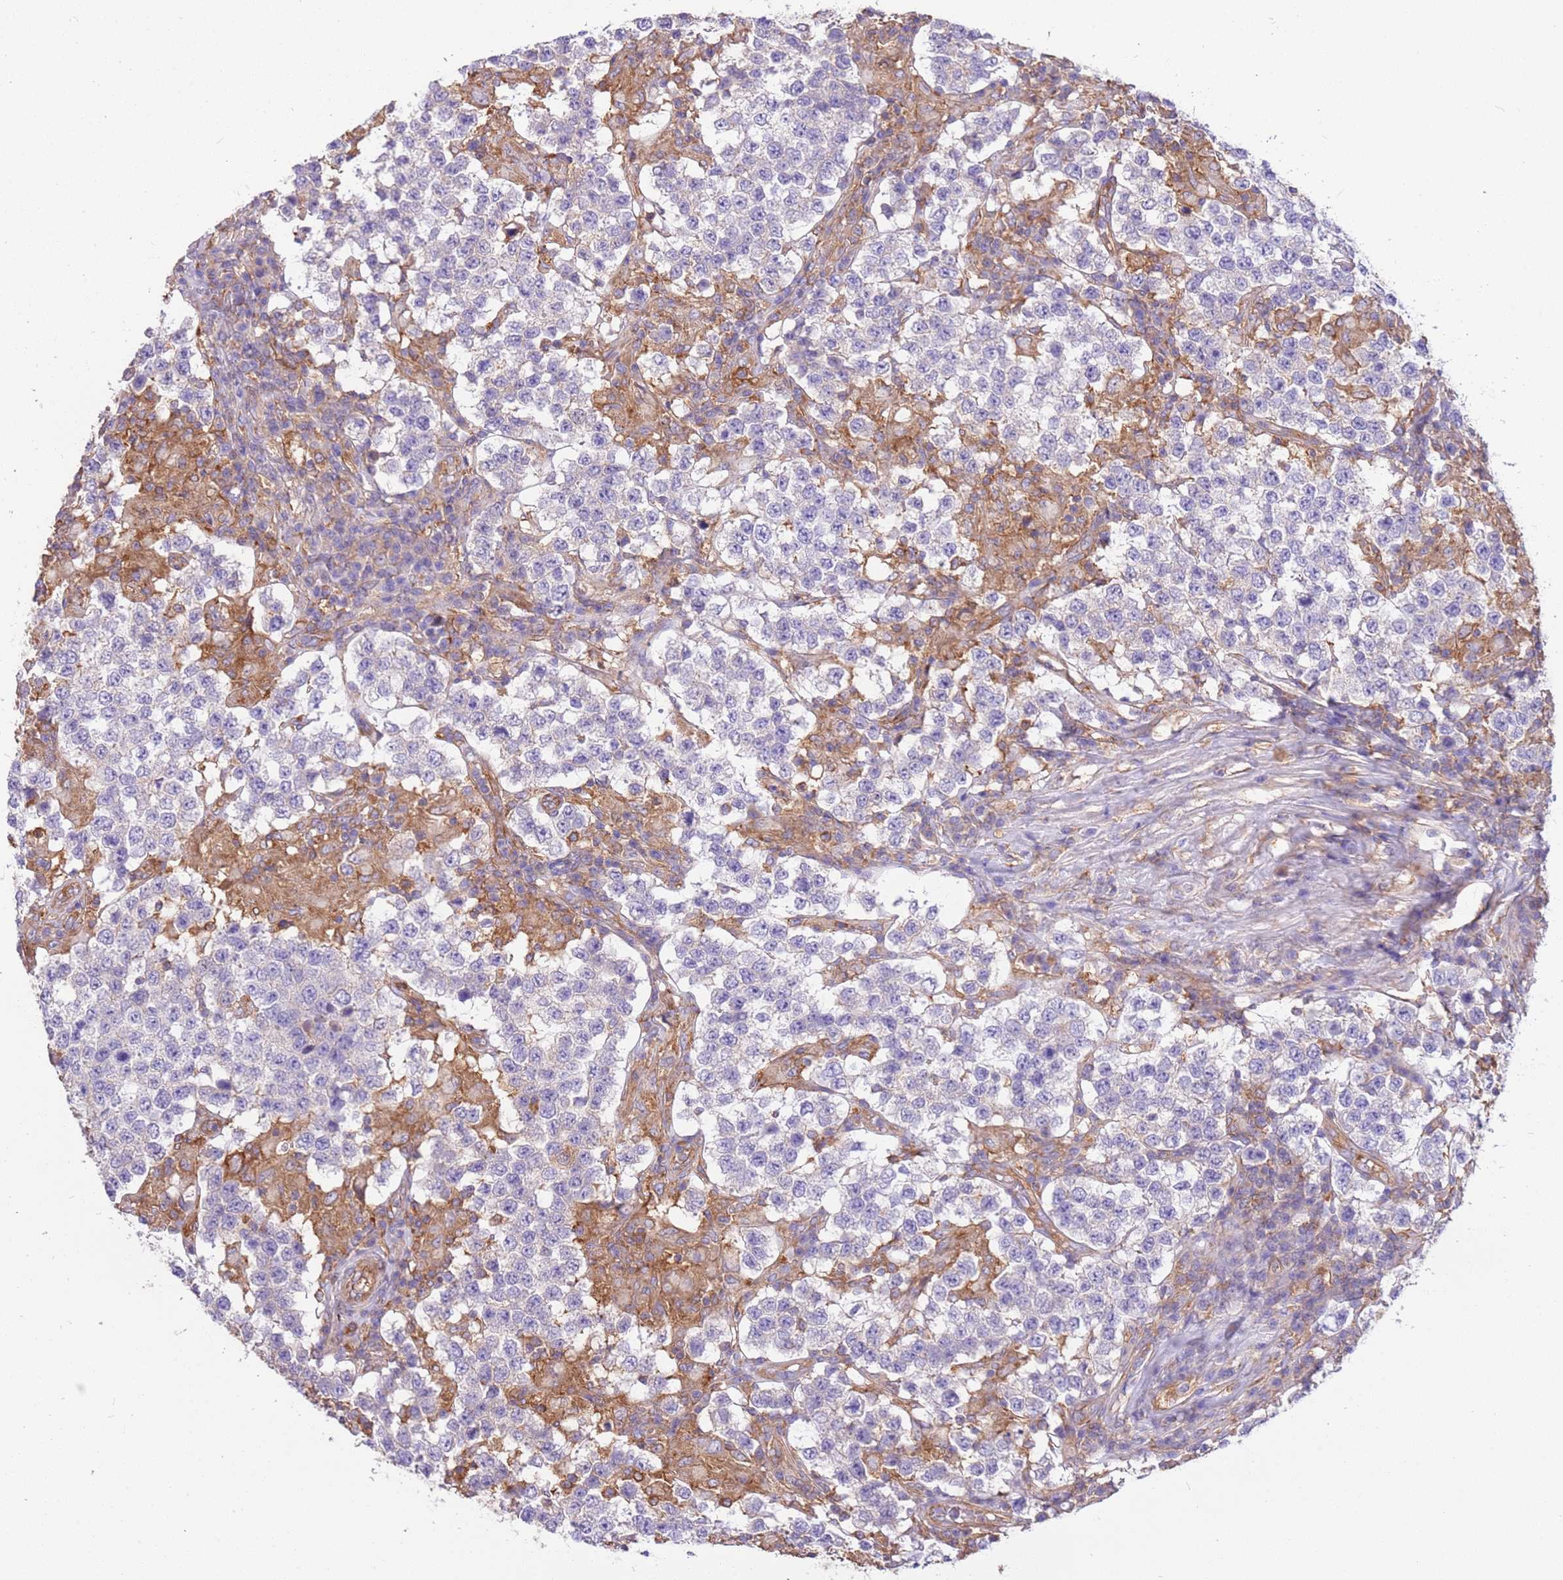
{"staining": {"intensity": "negative", "quantity": "none", "location": "none"}, "tissue": "testis cancer", "cell_type": "Tumor cells", "image_type": "cancer", "snomed": [{"axis": "morphology", "description": "Seminoma, NOS"}, {"axis": "morphology", "description": "Carcinoma, Embryonal, NOS"}, {"axis": "topography", "description": "Testis"}], "caption": "Tumor cells are negative for brown protein staining in testis cancer (embryonal carcinoma). Brightfield microscopy of immunohistochemistry stained with DAB (3,3'-diaminobenzidine) (brown) and hematoxylin (blue), captured at high magnification.", "gene": "NAALADL1", "patient": {"sex": "male", "age": 41}}